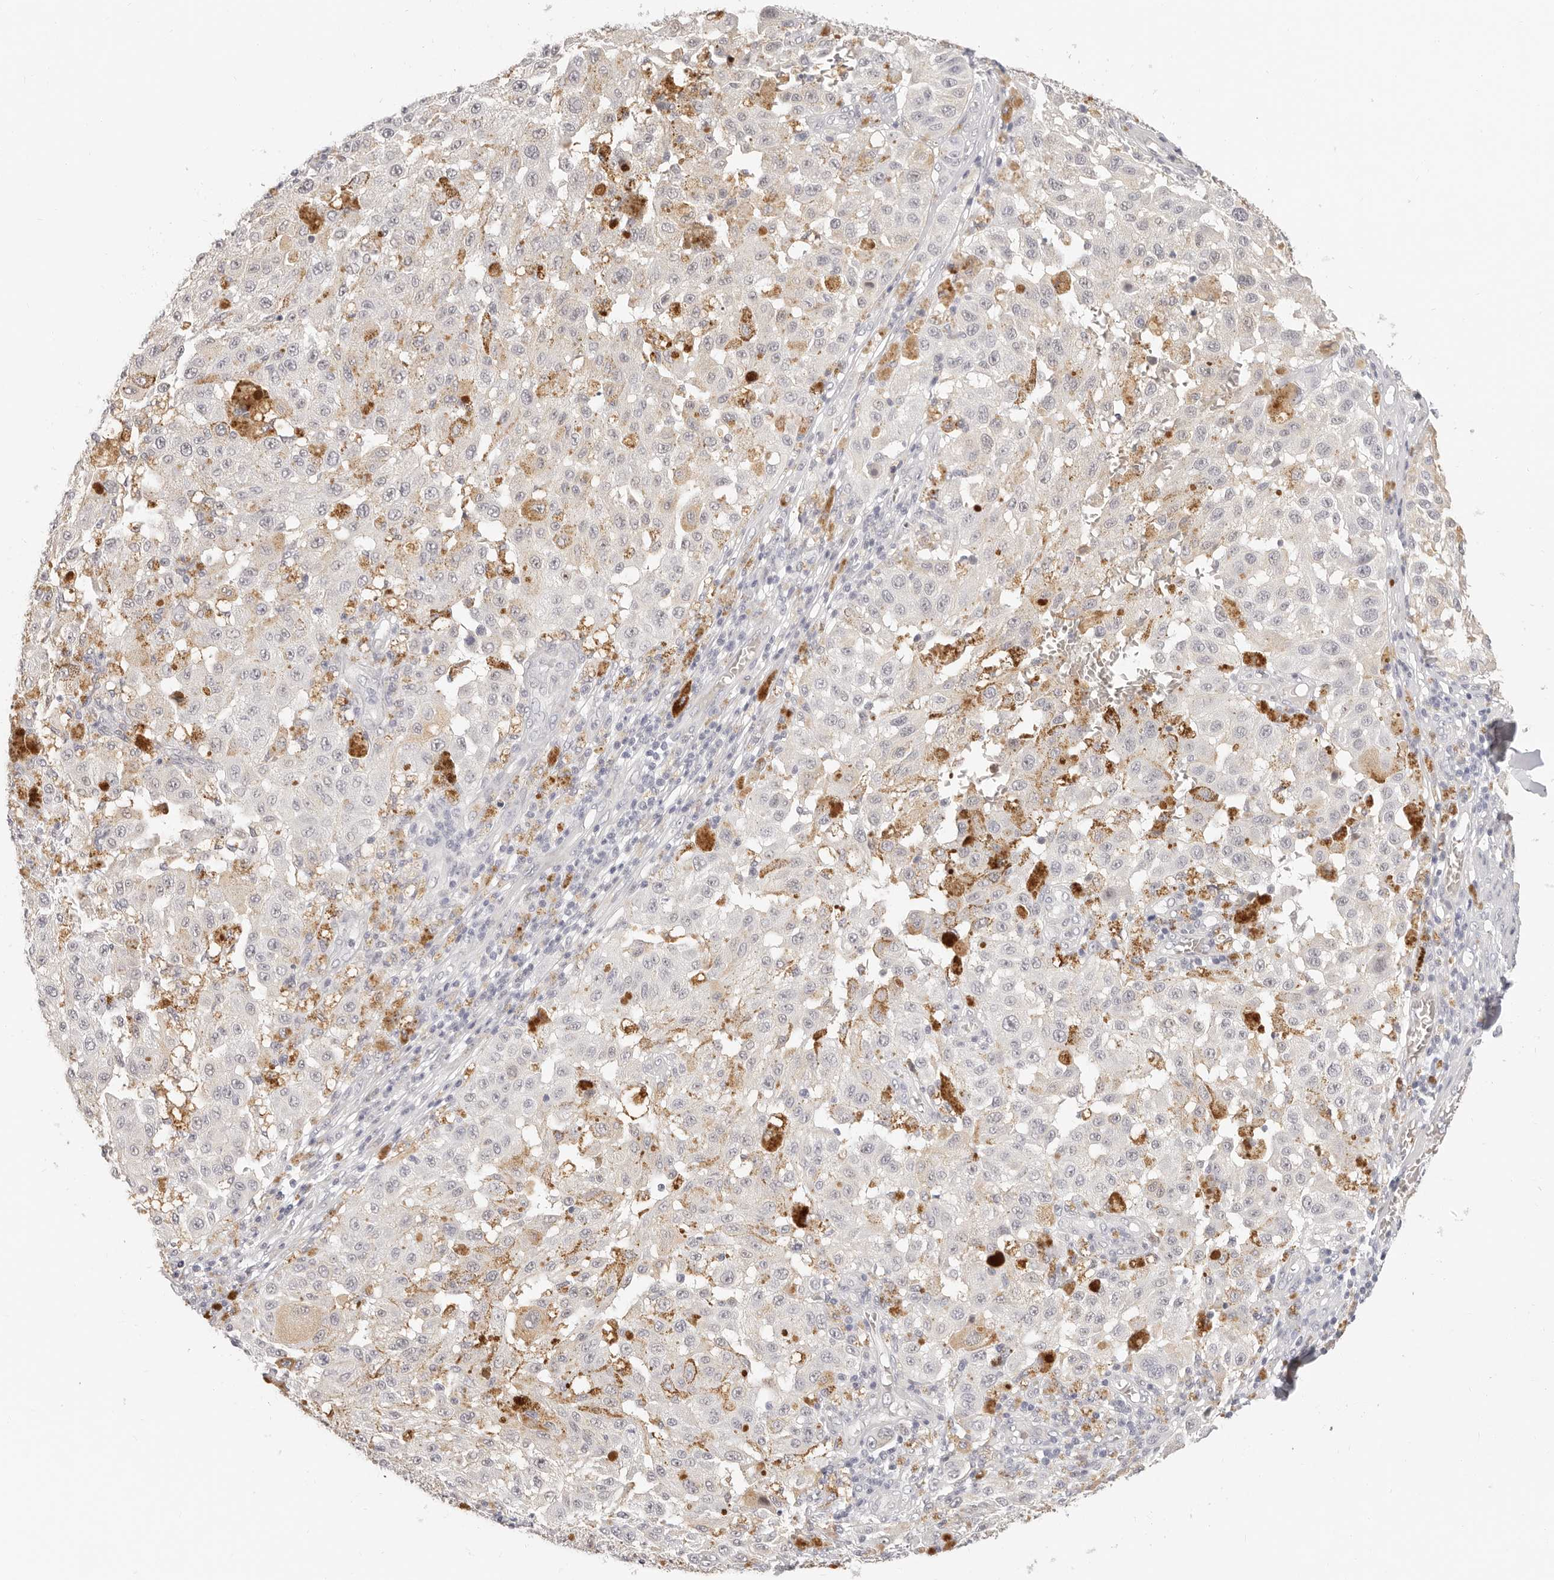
{"staining": {"intensity": "negative", "quantity": "none", "location": "none"}, "tissue": "melanoma", "cell_type": "Tumor cells", "image_type": "cancer", "snomed": [{"axis": "morphology", "description": "Malignant melanoma, NOS"}, {"axis": "topography", "description": "Skin"}], "caption": "Tumor cells show no significant protein staining in malignant melanoma. The staining is performed using DAB brown chromogen with nuclei counter-stained in using hematoxylin.", "gene": "ASCL1", "patient": {"sex": "female", "age": 64}}